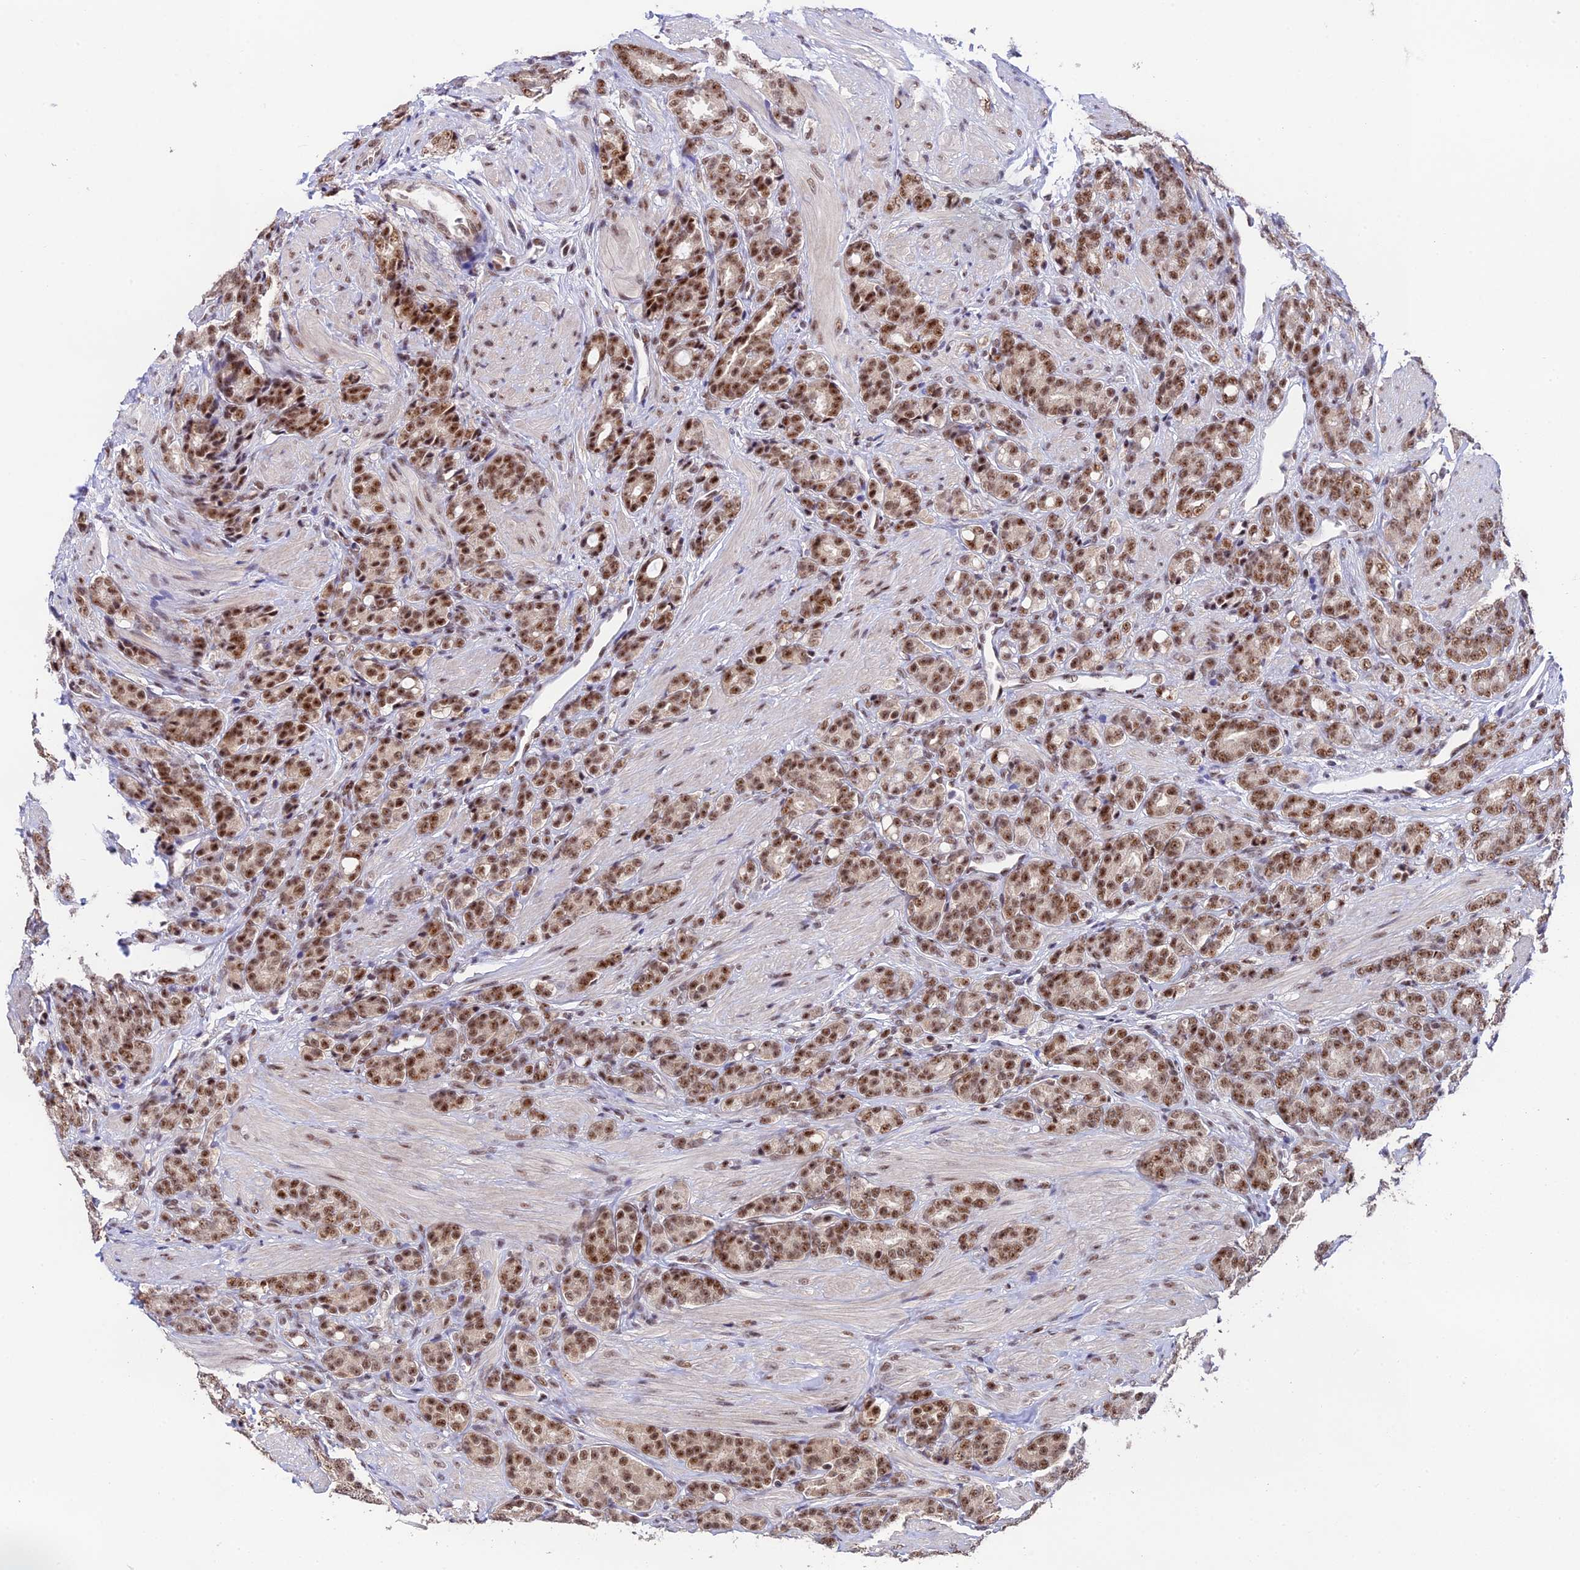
{"staining": {"intensity": "moderate", "quantity": ">75%", "location": "nuclear"}, "tissue": "prostate cancer", "cell_type": "Tumor cells", "image_type": "cancer", "snomed": [{"axis": "morphology", "description": "Adenocarcinoma, High grade"}, {"axis": "topography", "description": "Prostate"}], "caption": "A brown stain highlights moderate nuclear positivity of a protein in prostate cancer (high-grade adenocarcinoma) tumor cells.", "gene": "THOC7", "patient": {"sex": "male", "age": 62}}